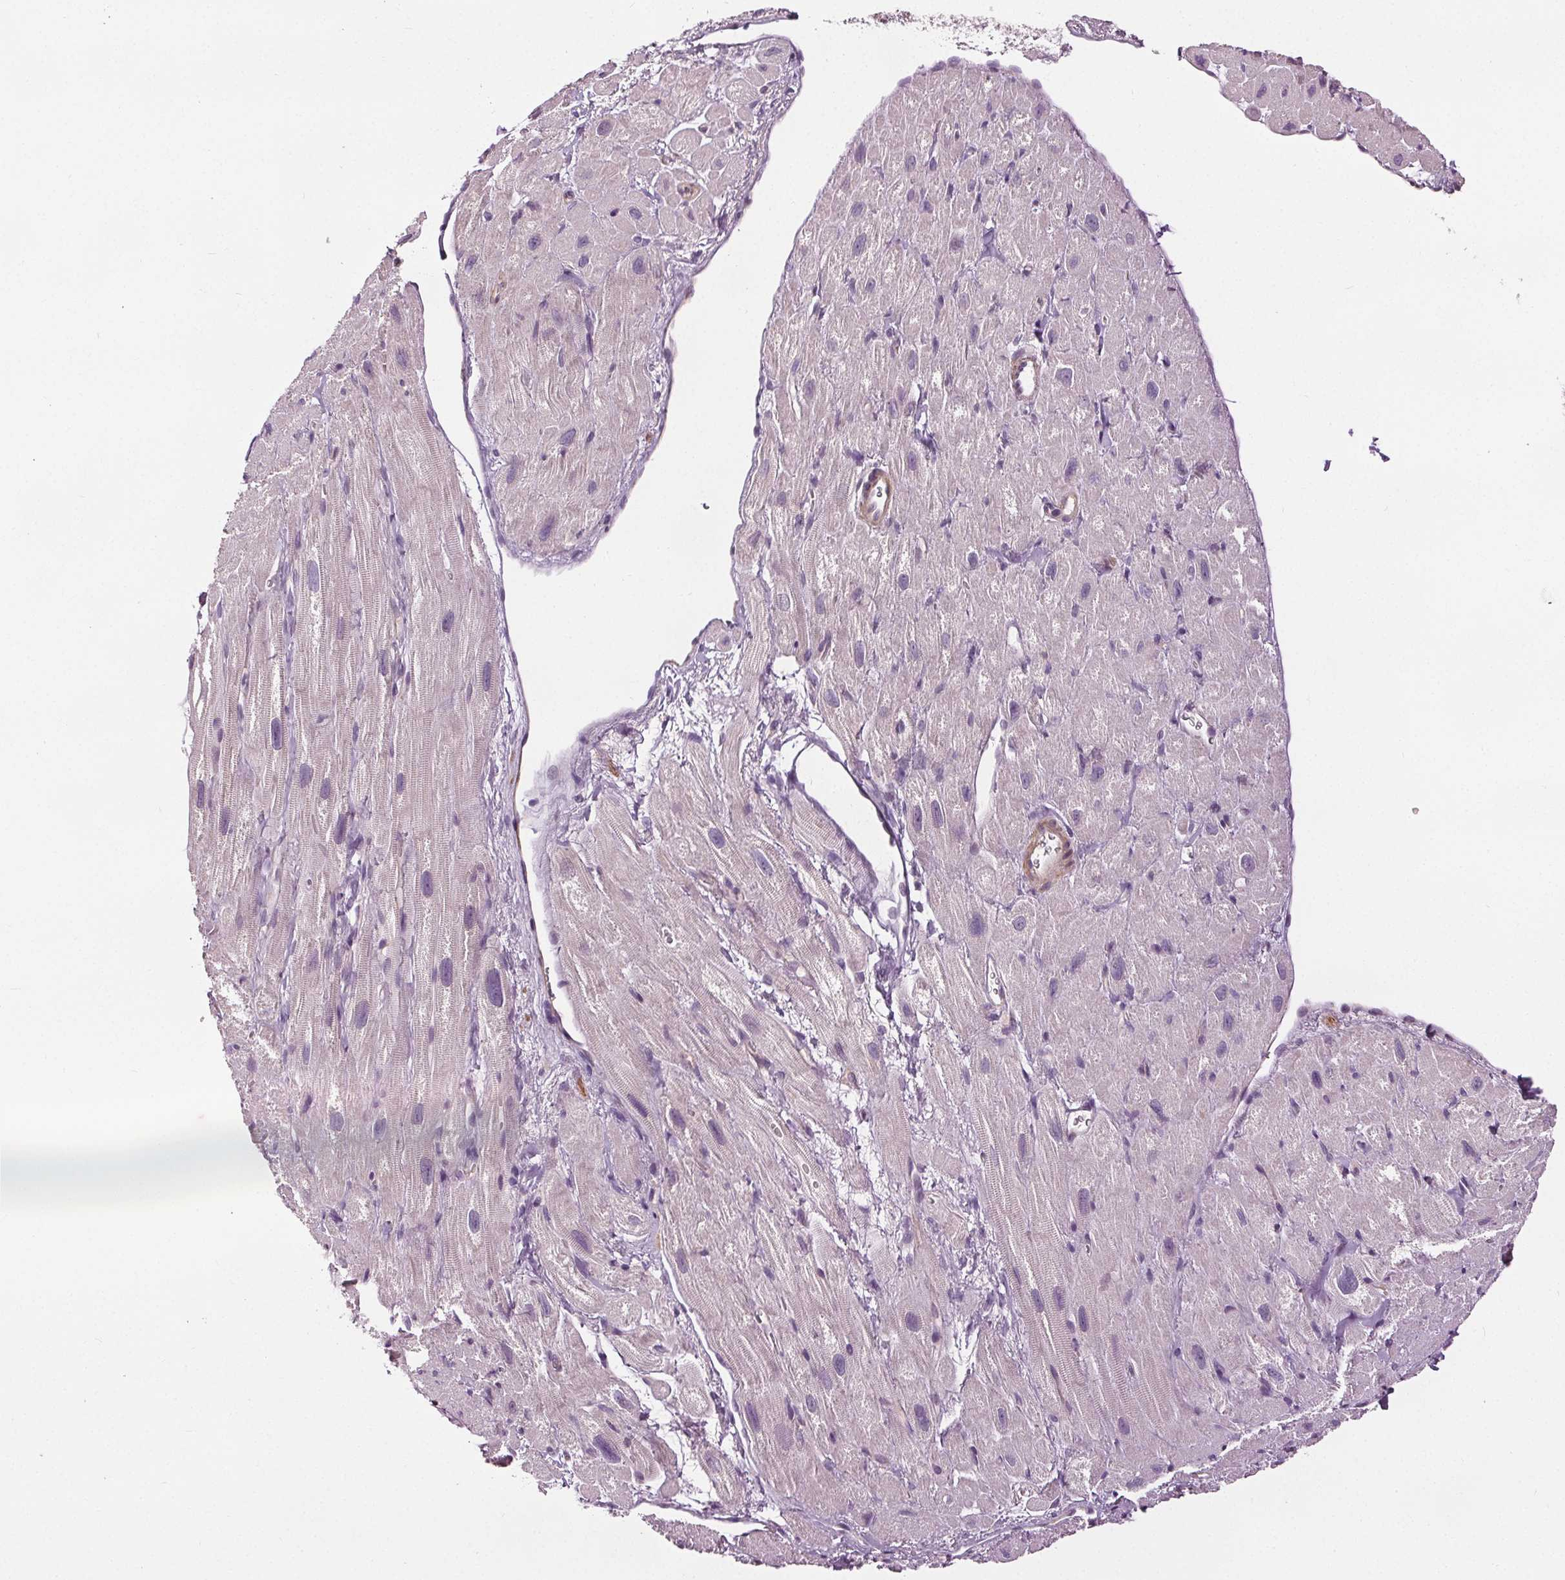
{"staining": {"intensity": "negative", "quantity": "none", "location": "none"}, "tissue": "heart muscle", "cell_type": "Cardiomyocytes", "image_type": "normal", "snomed": [{"axis": "morphology", "description": "Normal tissue, NOS"}, {"axis": "topography", "description": "Heart"}], "caption": "DAB (3,3'-diaminobenzidine) immunohistochemical staining of unremarkable human heart muscle exhibits no significant expression in cardiomyocytes.", "gene": "RASA1", "patient": {"sex": "female", "age": 62}}